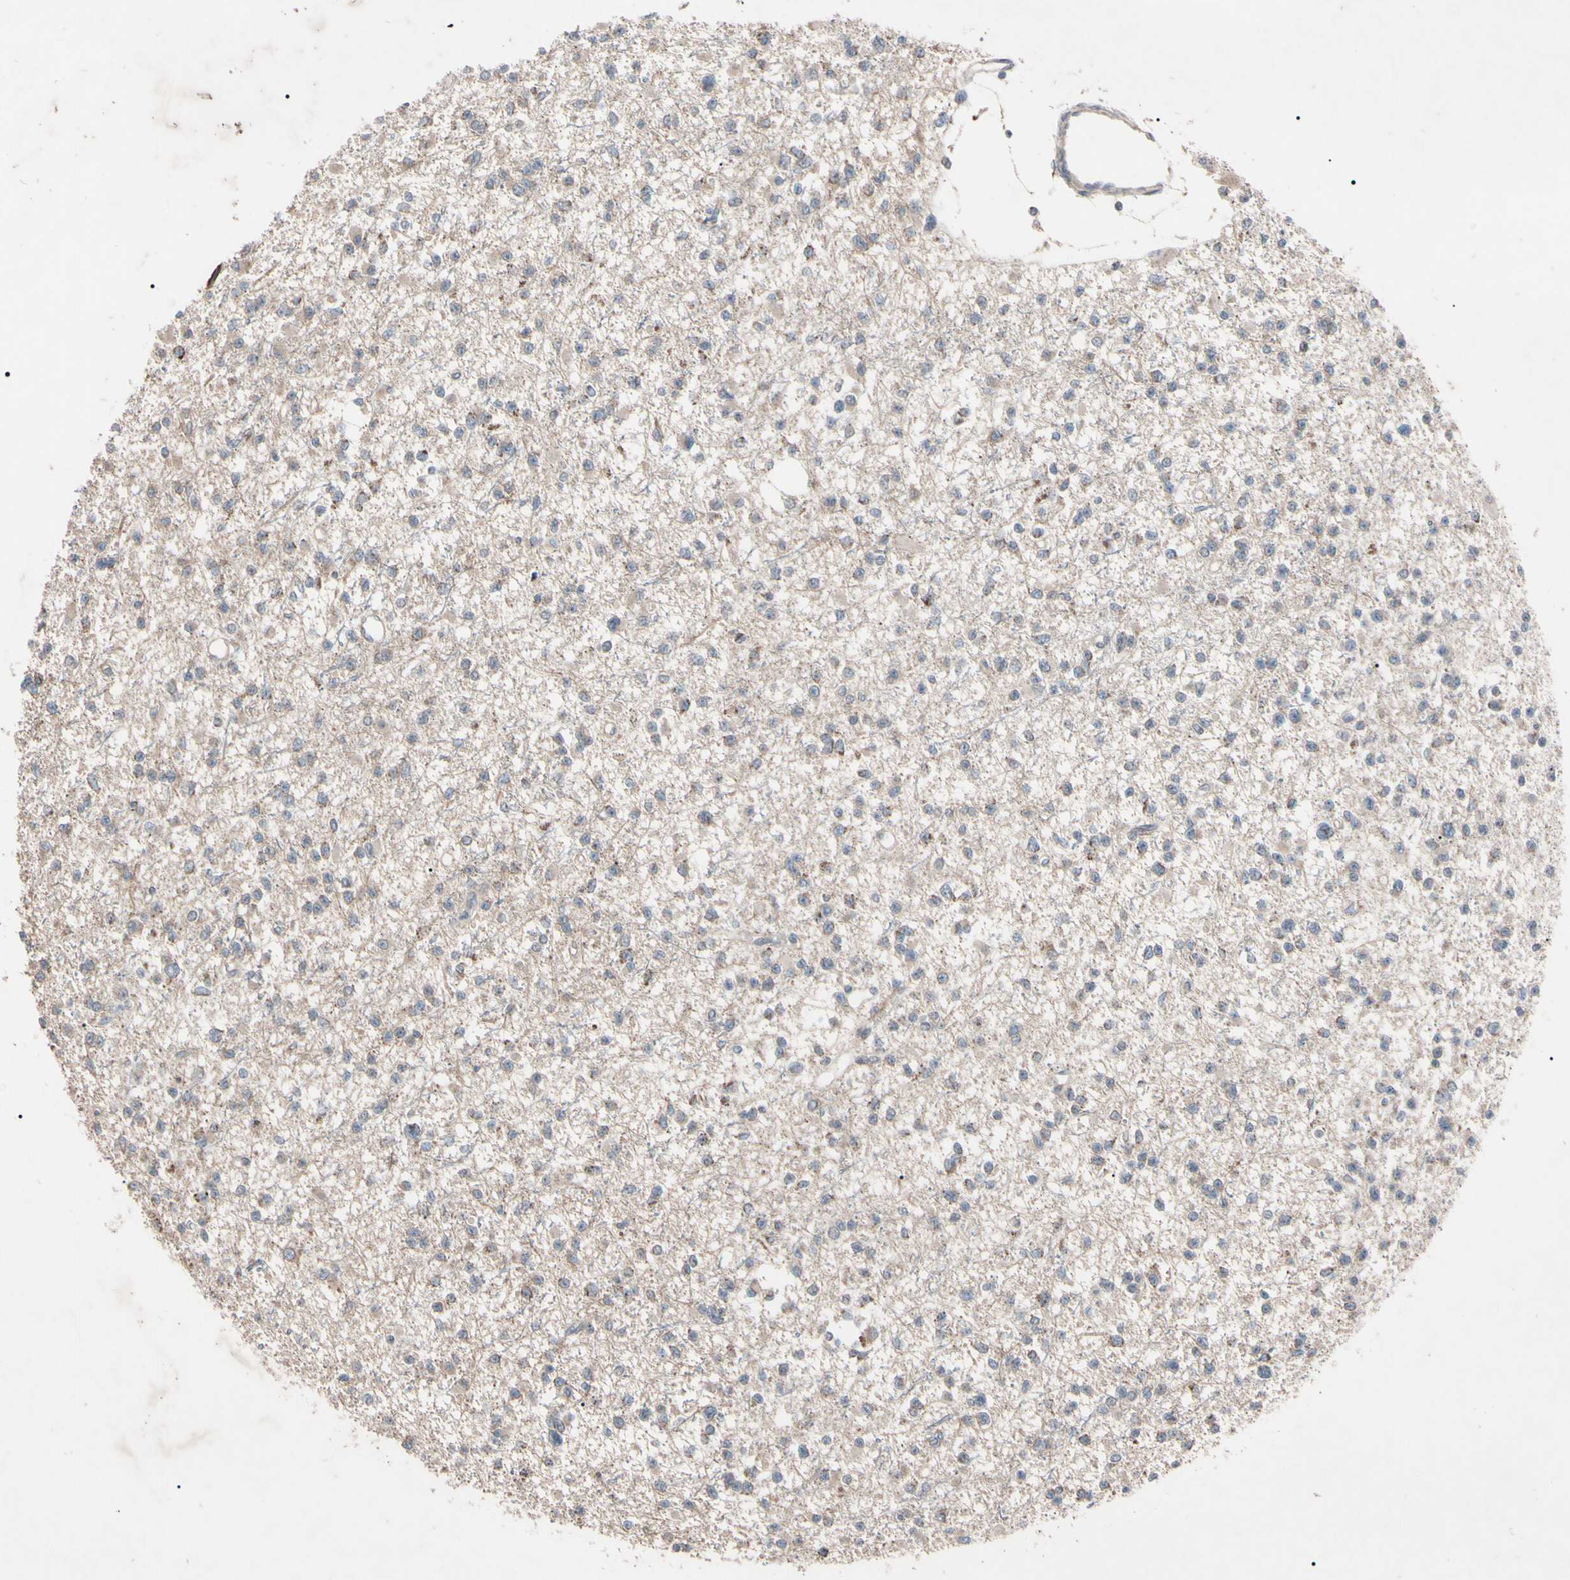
{"staining": {"intensity": "negative", "quantity": "none", "location": "none"}, "tissue": "glioma", "cell_type": "Tumor cells", "image_type": "cancer", "snomed": [{"axis": "morphology", "description": "Glioma, malignant, Low grade"}, {"axis": "topography", "description": "Brain"}], "caption": "There is no significant expression in tumor cells of malignant low-grade glioma. (DAB IHC with hematoxylin counter stain).", "gene": "TNFRSF1A", "patient": {"sex": "female", "age": 22}}